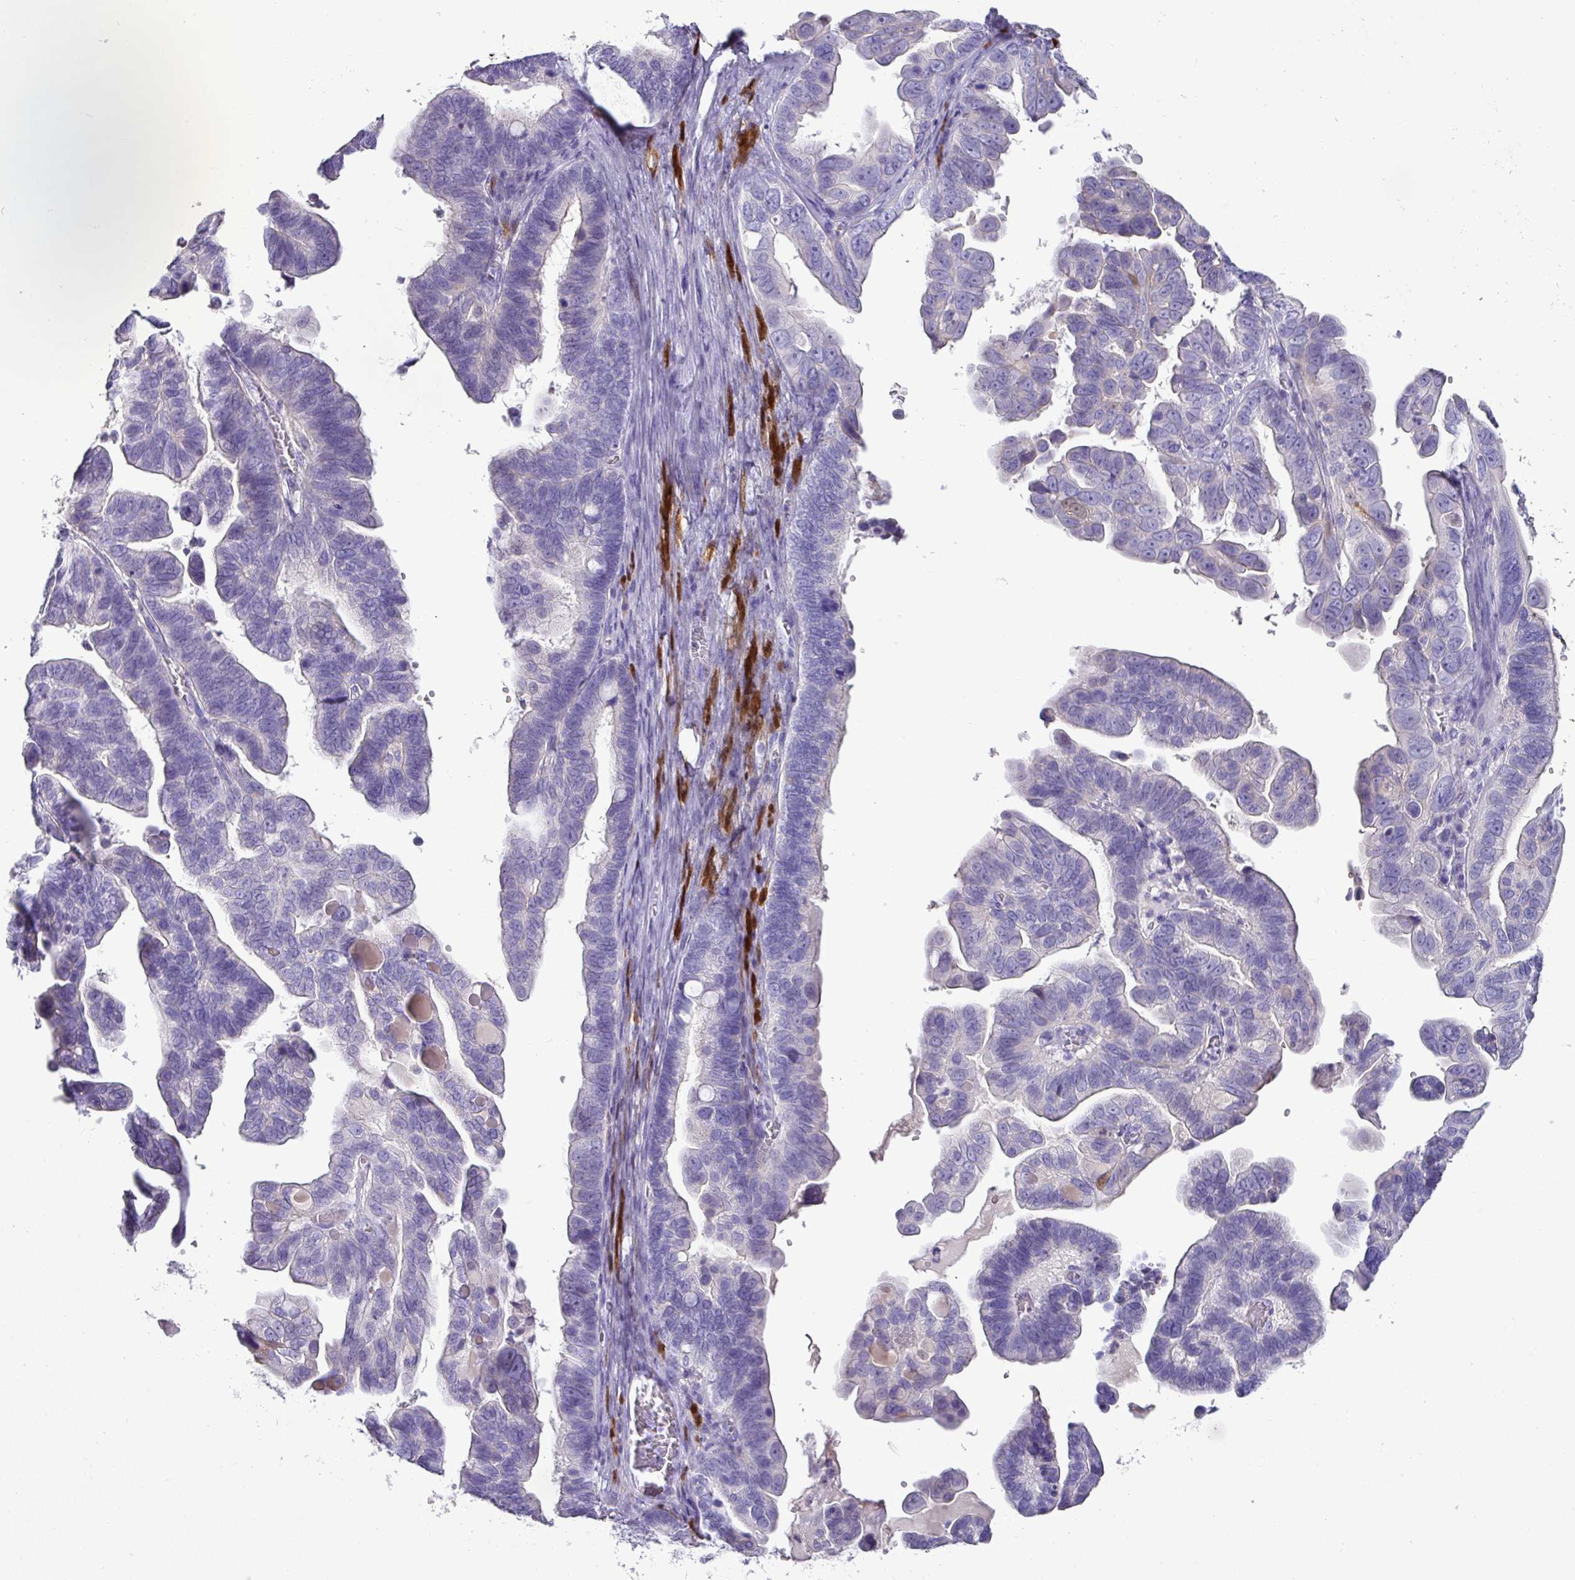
{"staining": {"intensity": "negative", "quantity": "none", "location": "none"}, "tissue": "ovarian cancer", "cell_type": "Tumor cells", "image_type": "cancer", "snomed": [{"axis": "morphology", "description": "Cystadenocarcinoma, serous, NOS"}, {"axis": "topography", "description": "Ovary"}], "caption": "DAB immunohistochemical staining of ovarian cancer (serous cystadenocarcinoma) reveals no significant expression in tumor cells.", "gene": "GSTA3", "patient": {"sex": "female", "age": 56}}